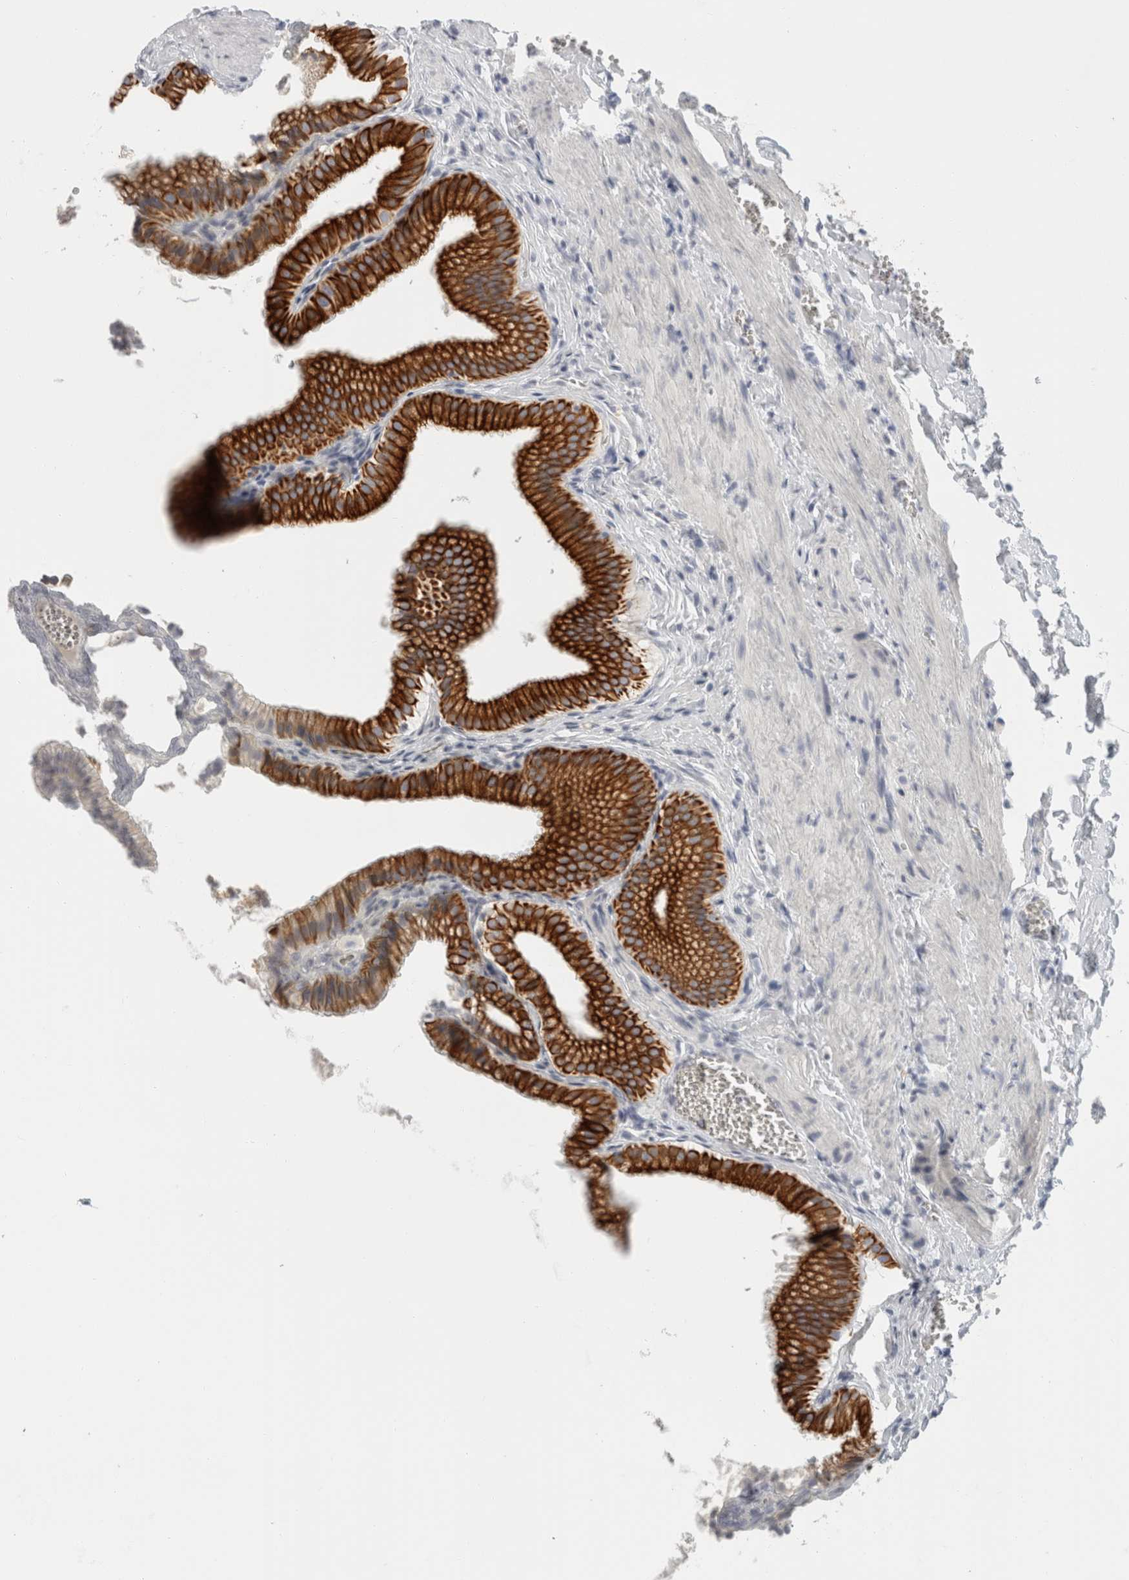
{"staining": {"intensity": "strong", "quantity": ">75%", "location": "cytoplasmic/membranous"}, "tissue": "gallbladder", "cell_type": "Glandular cells", "image_type": "normal", "snomed": [{"axis": "morphology", "description": "Normal tissue, NOS"}, {"axis": "topography", "description": "Gallbladder"}], "caption": "High-magnification brightfield microscopy of unremarkable gallbladder stained with DAB (3,3'-diaminobenzidine) (brown) and counterstained with hematoxylin (blue). glandular cells exhibit strong cytoplasmic/membranous positivity is identified in approximately>75% of cells. (DAB IHC, brown staining for protein, blue staining for nuclei).", "gene": "SLC28A3", "patient": {"sex": "male", "age": 38}}